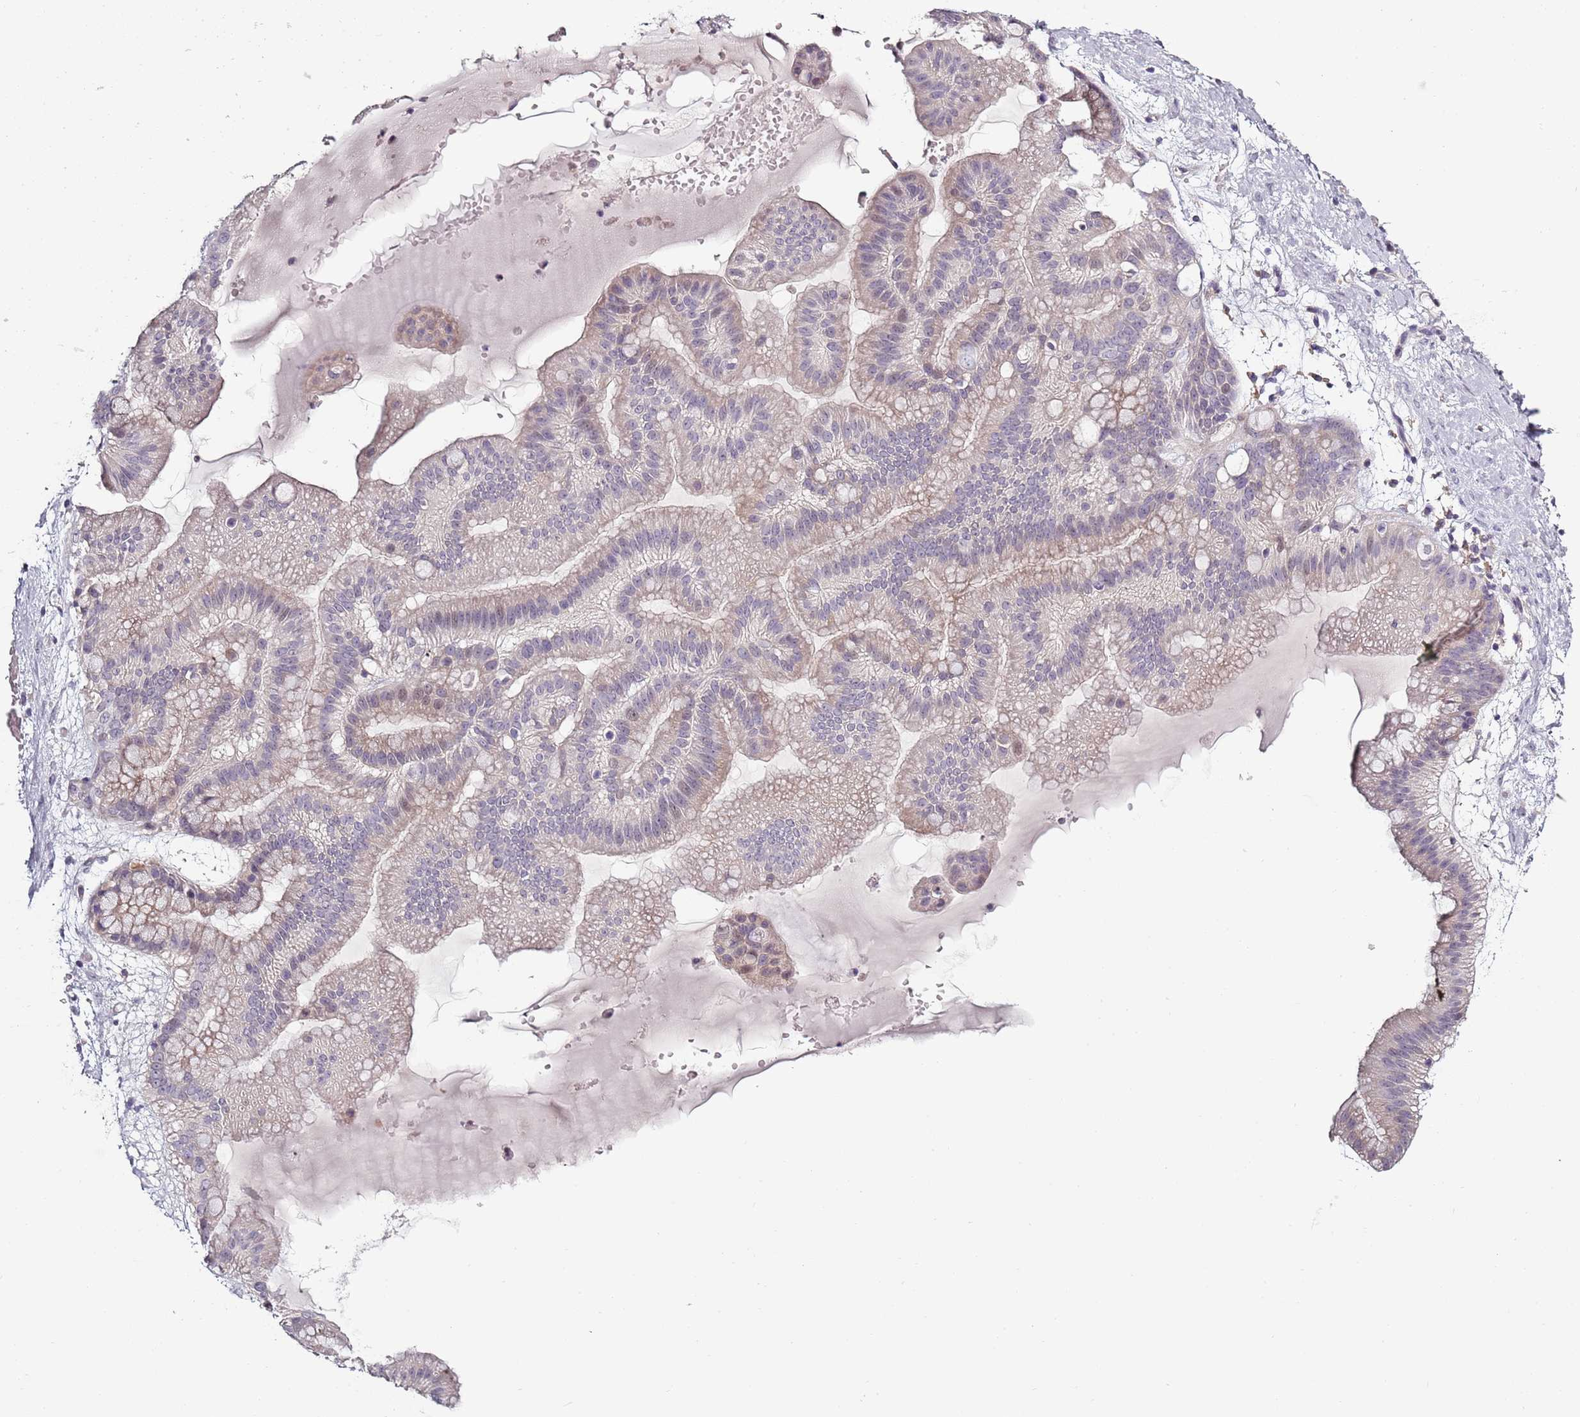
{"staining": {"intensity": "negative", "quantity": "none", "location": "none"}, "tissue": "ovarian cancer", "cell_type": "Tumor cells", "image_type": "cancer", "snomed": [{"axis": "morphology", "description": "Cystadenocarcinoma, mucinous, NOS"}, {"axis": "topography", "description": "Ovary"}], "caption": "Photomicrograph shows no protein staining in tumor cells of mucinous cystadenocarcinoma (ovarian) tissue.", "gene": "CC2D2B", "patient": {"sex": "female", "age": 61}}